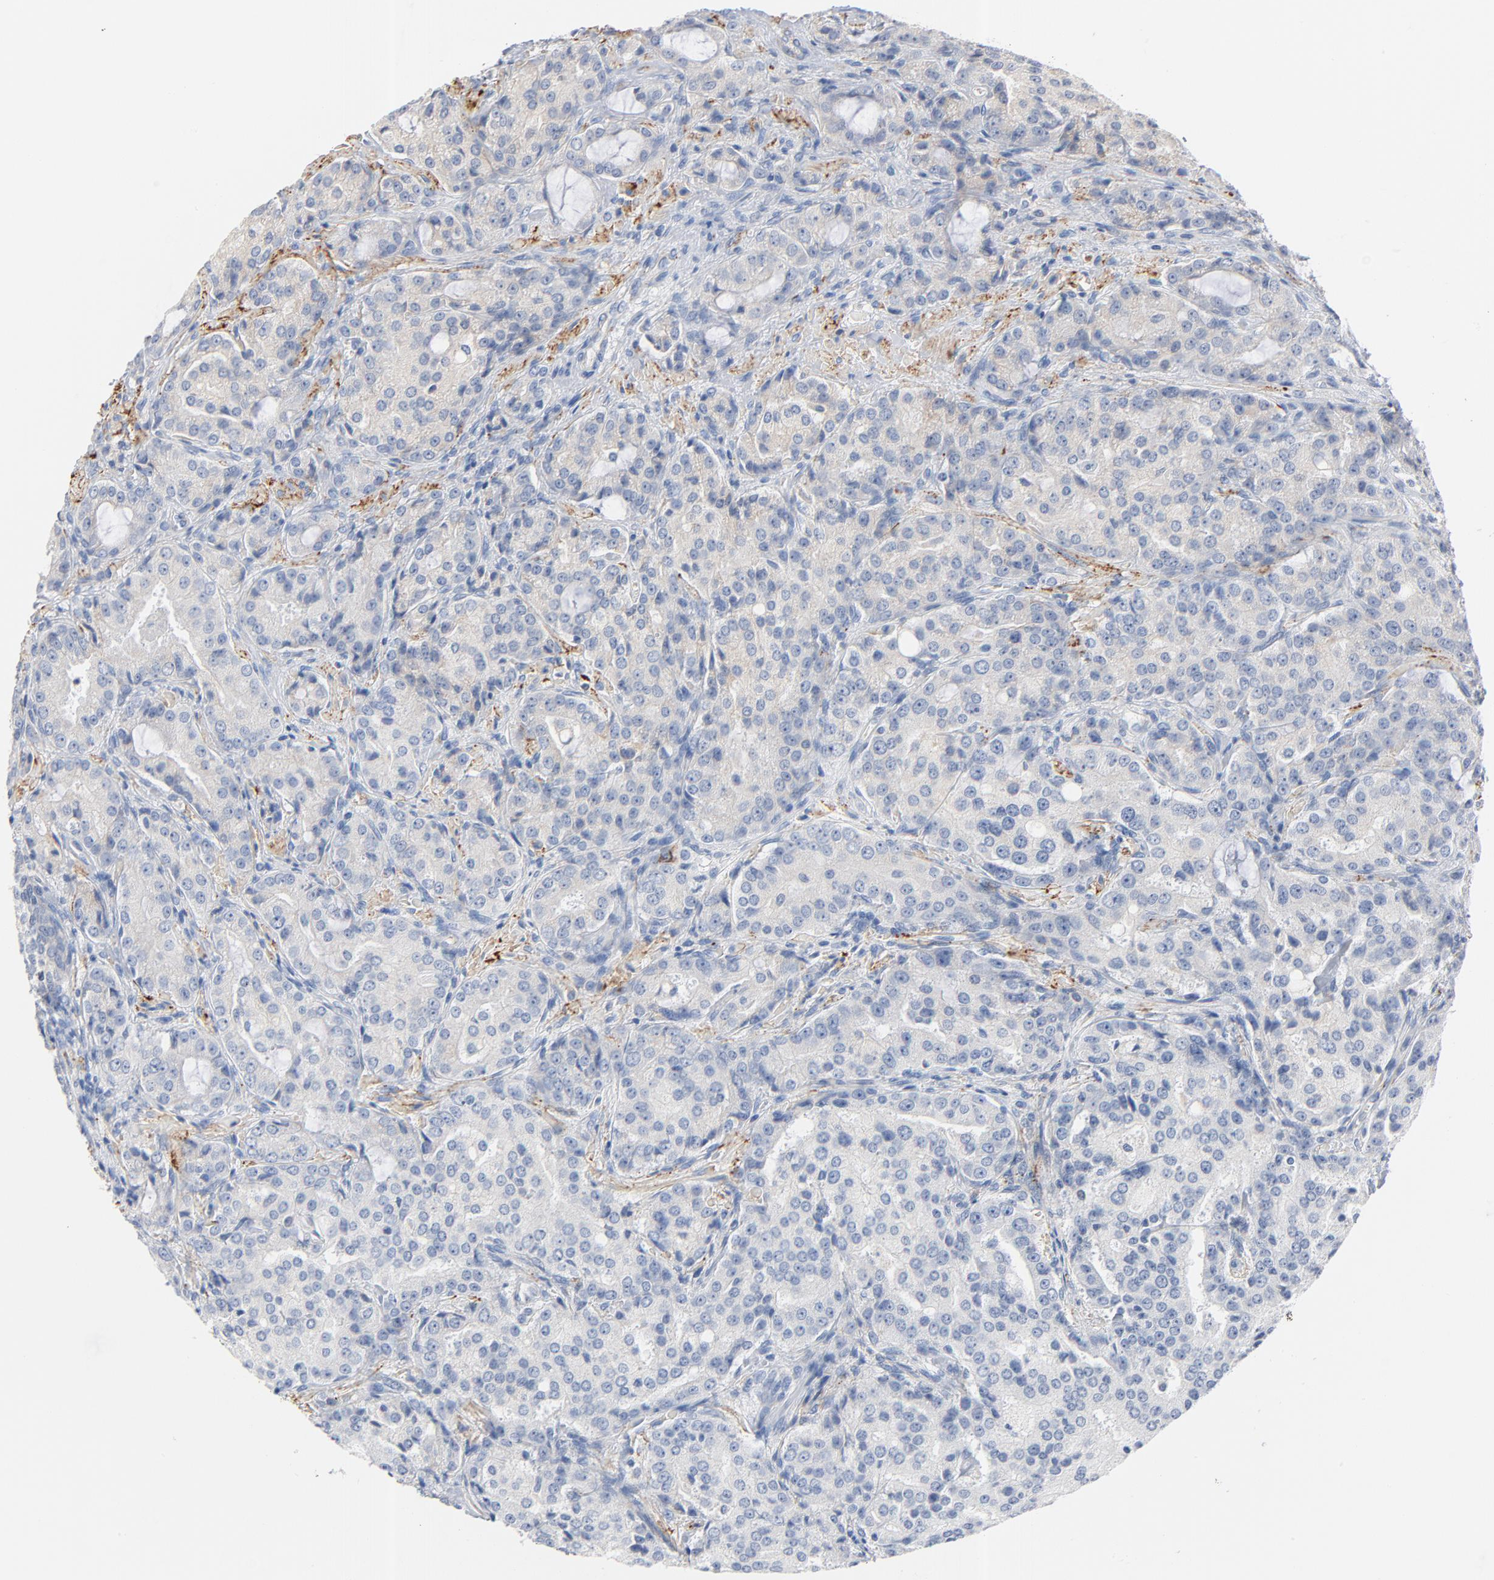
{"staining": {"intensity": "negative", "quantity": "none", "location": "none"}, "tissue": "prostate cancer", "cell_type": "Tumor cells", "image_type": "cancer", "snomed": [{"axis": "morphology", "description": "Adenocarcinoma, High grade"}, {"axis": "topography", "description": "Prostate"}], "caption": "Immunohistochemistry histopathology image of neoplastic tissue: high-grade adenocarcinoma (prostate) stained with DAB (3,3'-diaminobenzidine) reveals no significant protein staining in tumor cells.", "gene": "IFT43", "patient": {"sex": "male", "age": 72}}